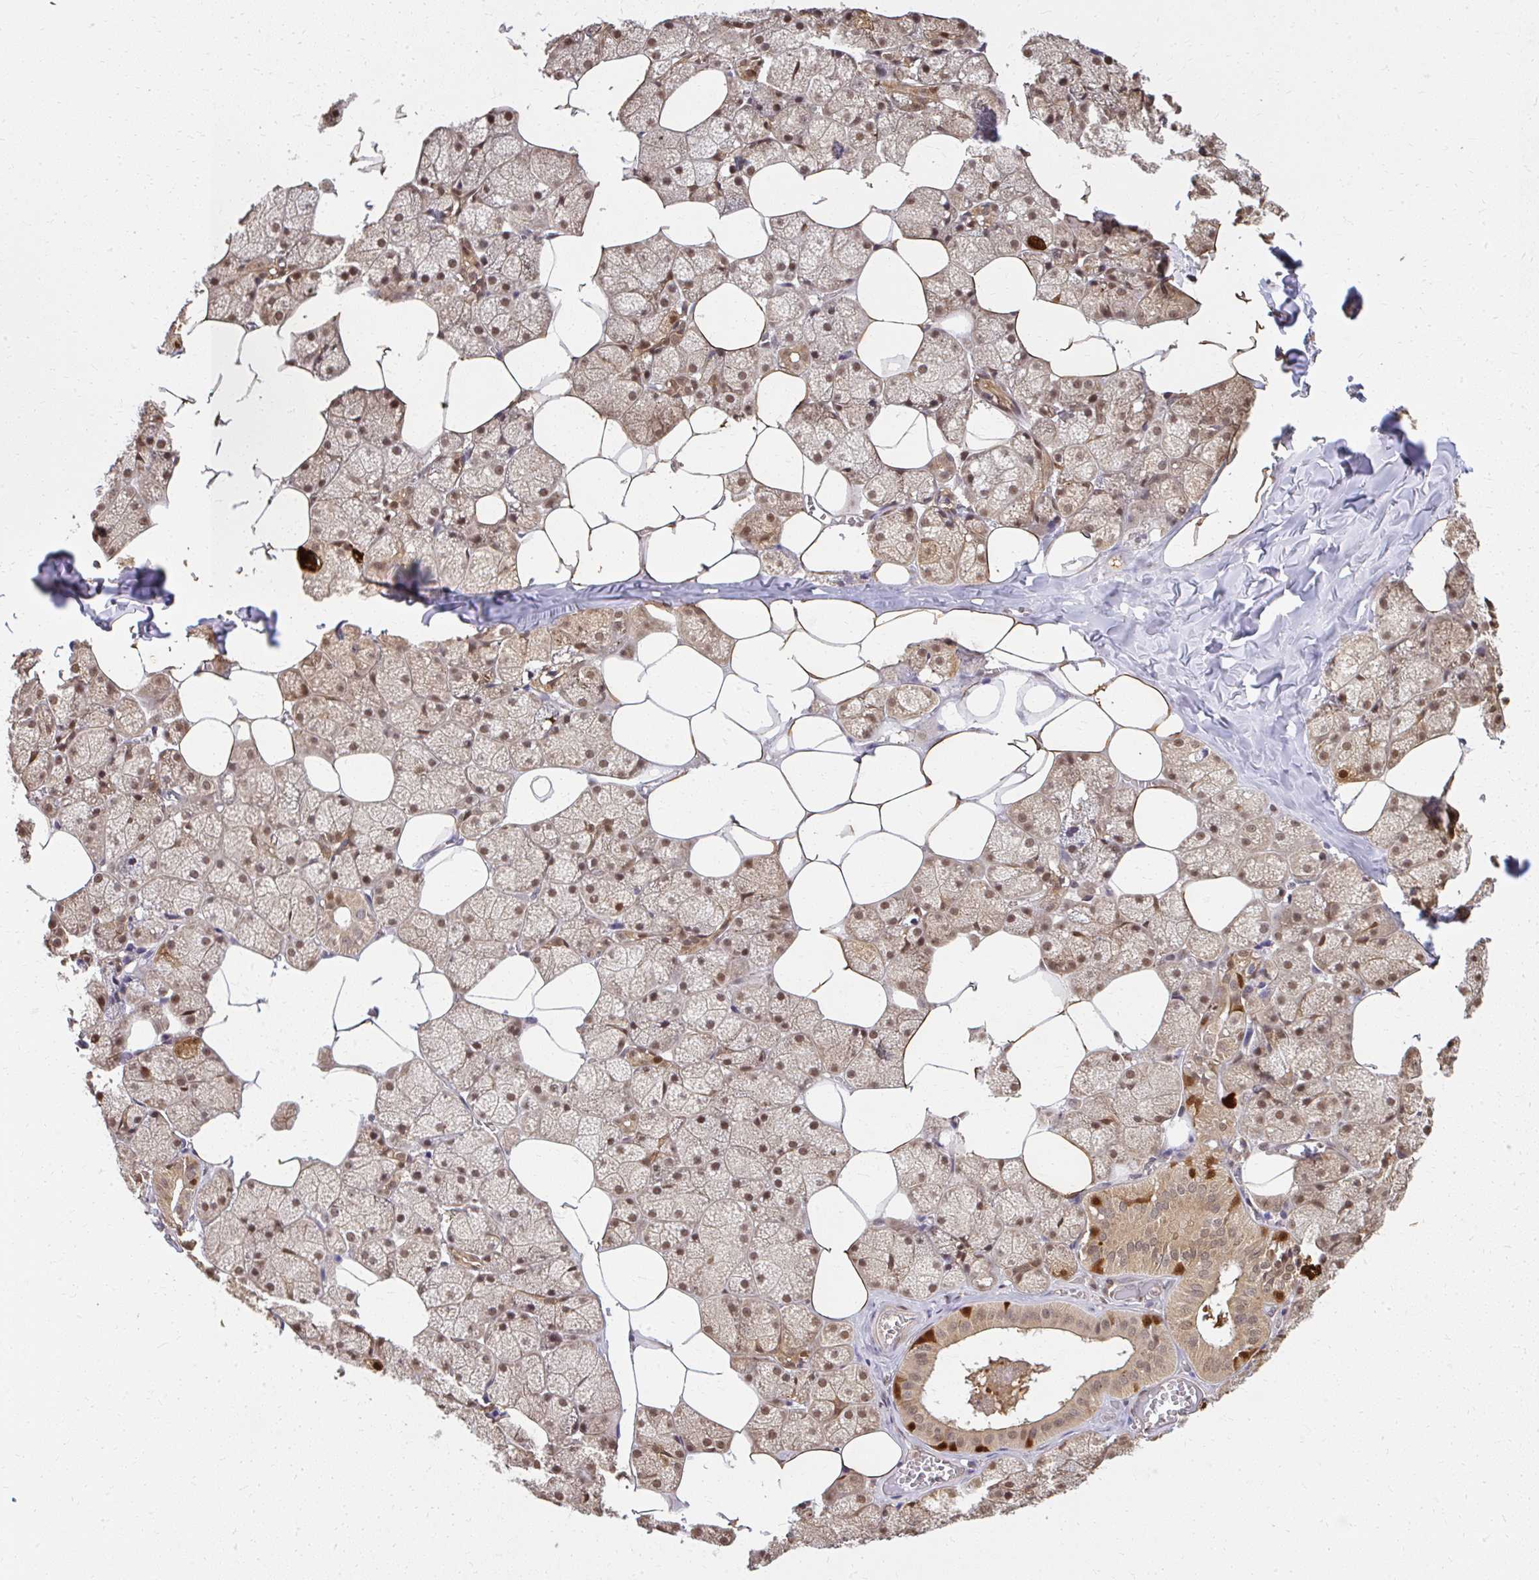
{"staining": {"intensity": "moderate", "quantity": ">75%", "location": "cytoplasmic/membranous,nuclear"}, "tissue": "salivary gland", "cell_type": "Glandular cells", "image_type": "normal", "snomed": [{"axis": "morphology", "description": "Normal tissue, NOS"}, {"axis": "topography", "description": "Salivary gland"}, {"axis": "topography", "description": "Peripheral nerve tissue"}], "caption": "Immunohistochemistry image of unremarkable salivary gland: human salivary gland stained using IHC displays medium levels of moderate protein expression localized specifically in the cytoplasmic/membranous,nuclear of glandular cells, appearing as a cytoplasmic/membranous,nuclear brown color.", "gene": "LARS2", "patient": {"sex": "male", "age": 38}}